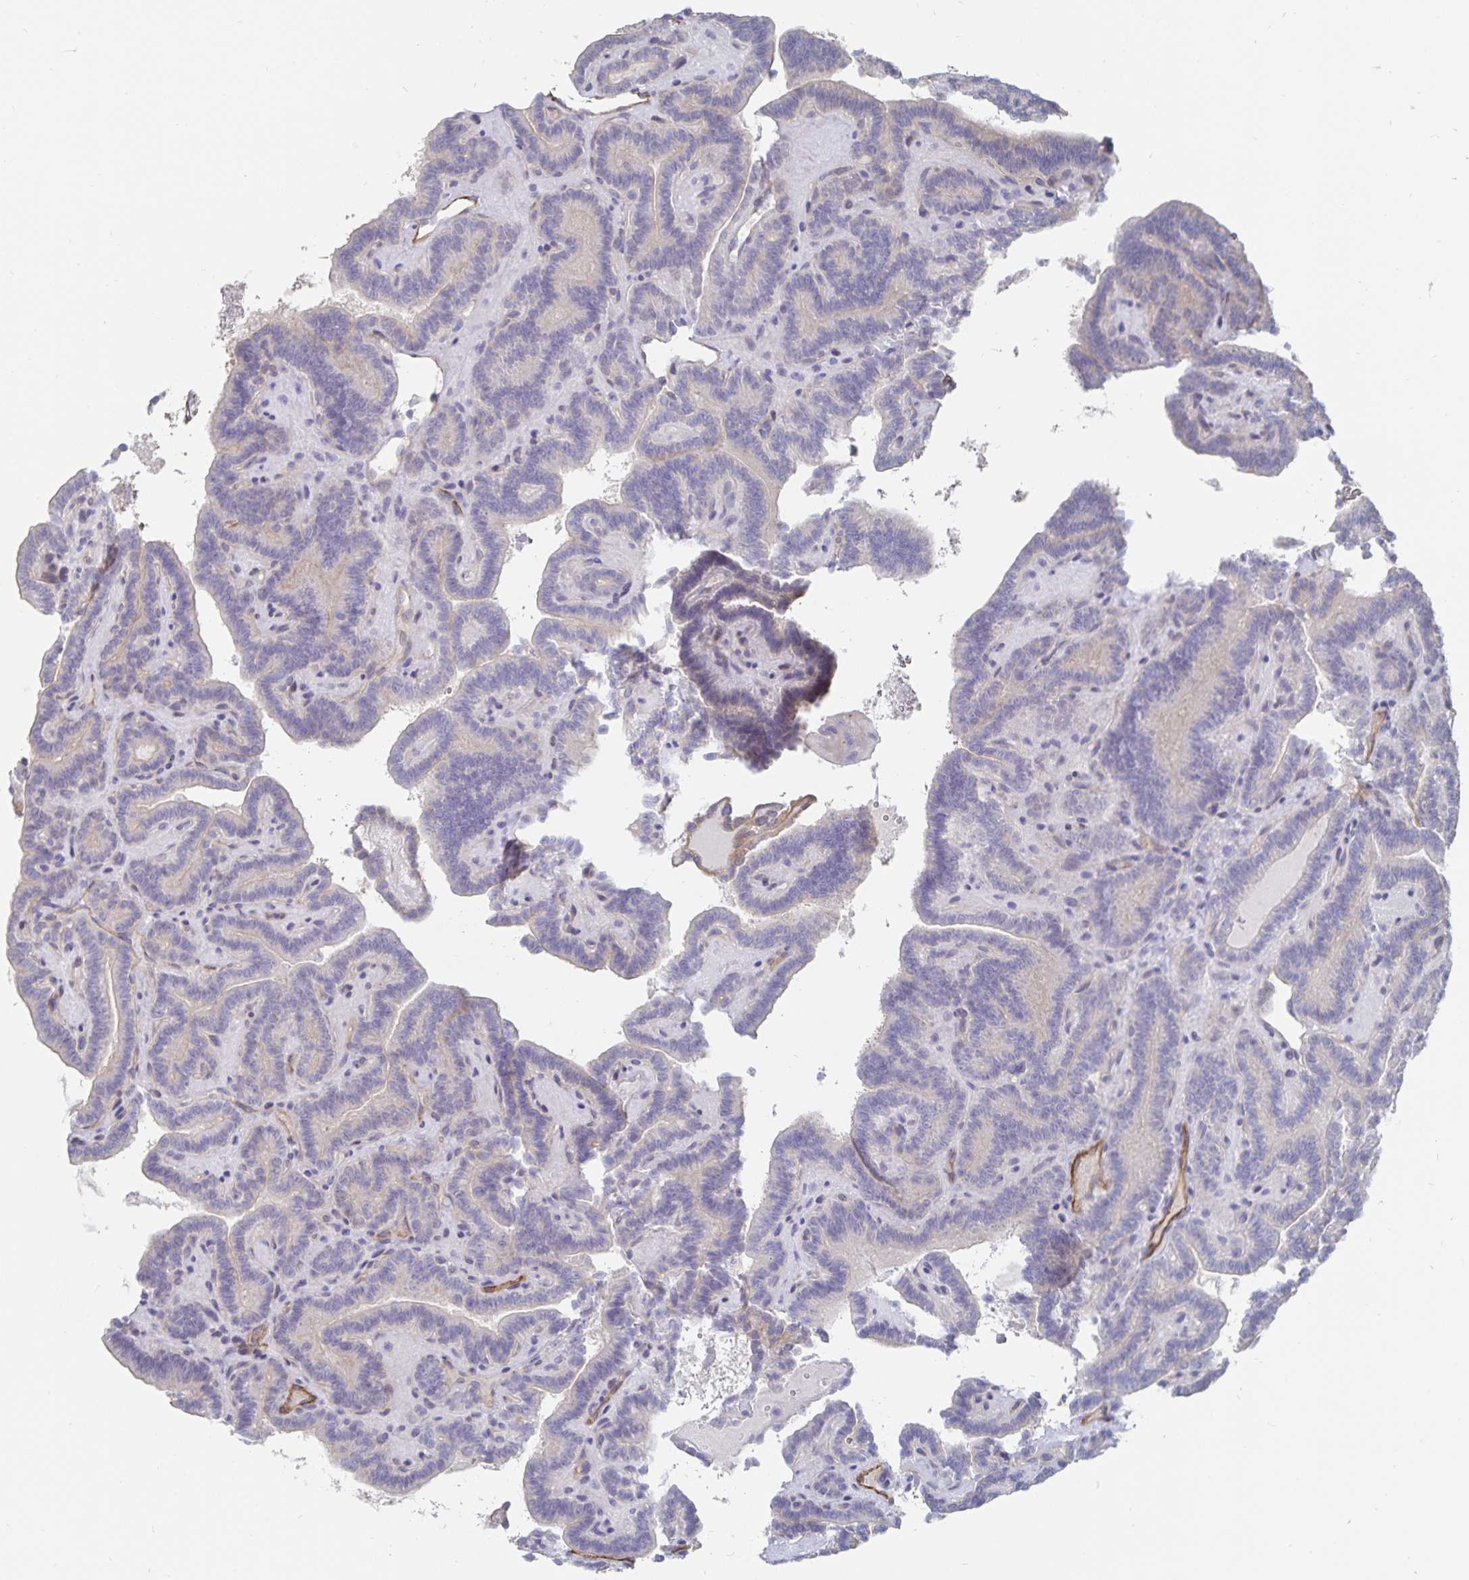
{"staining": {"intensity": "negative", "quantity": "none", "location": "none"}, "tissue": "thyroid cancer", "cell_type": "Tumor cells", "image_type": "cancer", "snomed": [{"axis": "morphology", "description": "Papillary adenocarcinoma, NOS"}, {"axis": "topography", "description": "Thyroid gland"}], "caption": "Immunohistochemistry image of neoplastic tissue: thyroid papillary adenocarcinoma stained with DAB (3,3'-diaminobenzidine) demonstrates no significant protein expression in tumor cells. The staining is performed using DAB brown chromogen with nuclei counter-stained in using hematoxylin.", "gene": "SSTR1", "patient": {"sex": "female", "age": 21}}